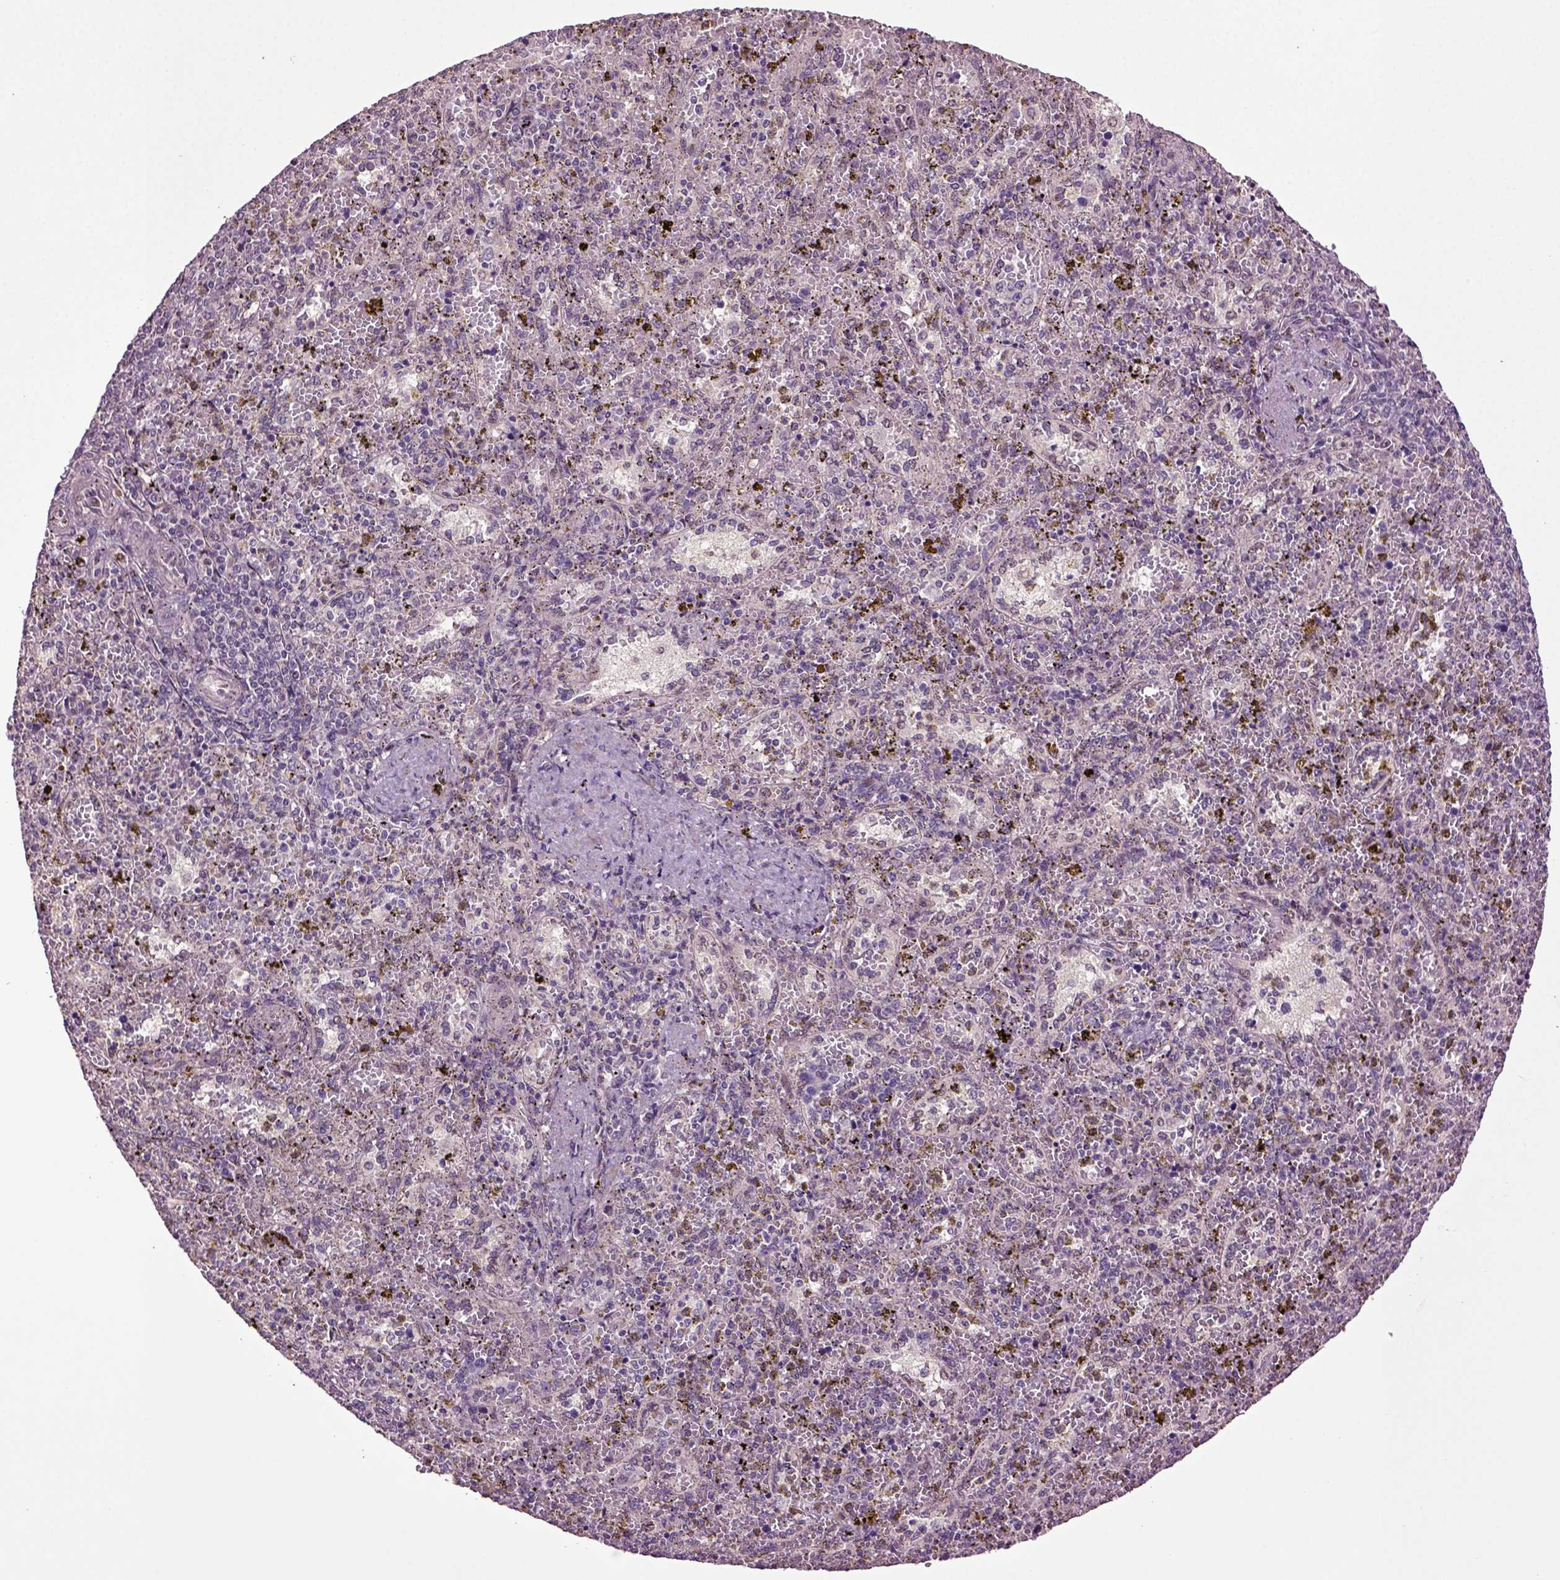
{"staining": {"intensity": "negative", "quantity": "none", "location": "none"}, "tissue": "spleen", "cell_type": "Cells in red pulp", "image_type": "normal", "snomed": [{"axis": "morphology", "description": "Normal tissue, NOS"}, {"axis": "topography", "description": "Spleen"}], "caption": "Photomicrograph shows no protein expression in cells in red pulp of unremarkable spleen.", "gene": "HAGHL", "patient": {"sex": "female", "age": 50}}